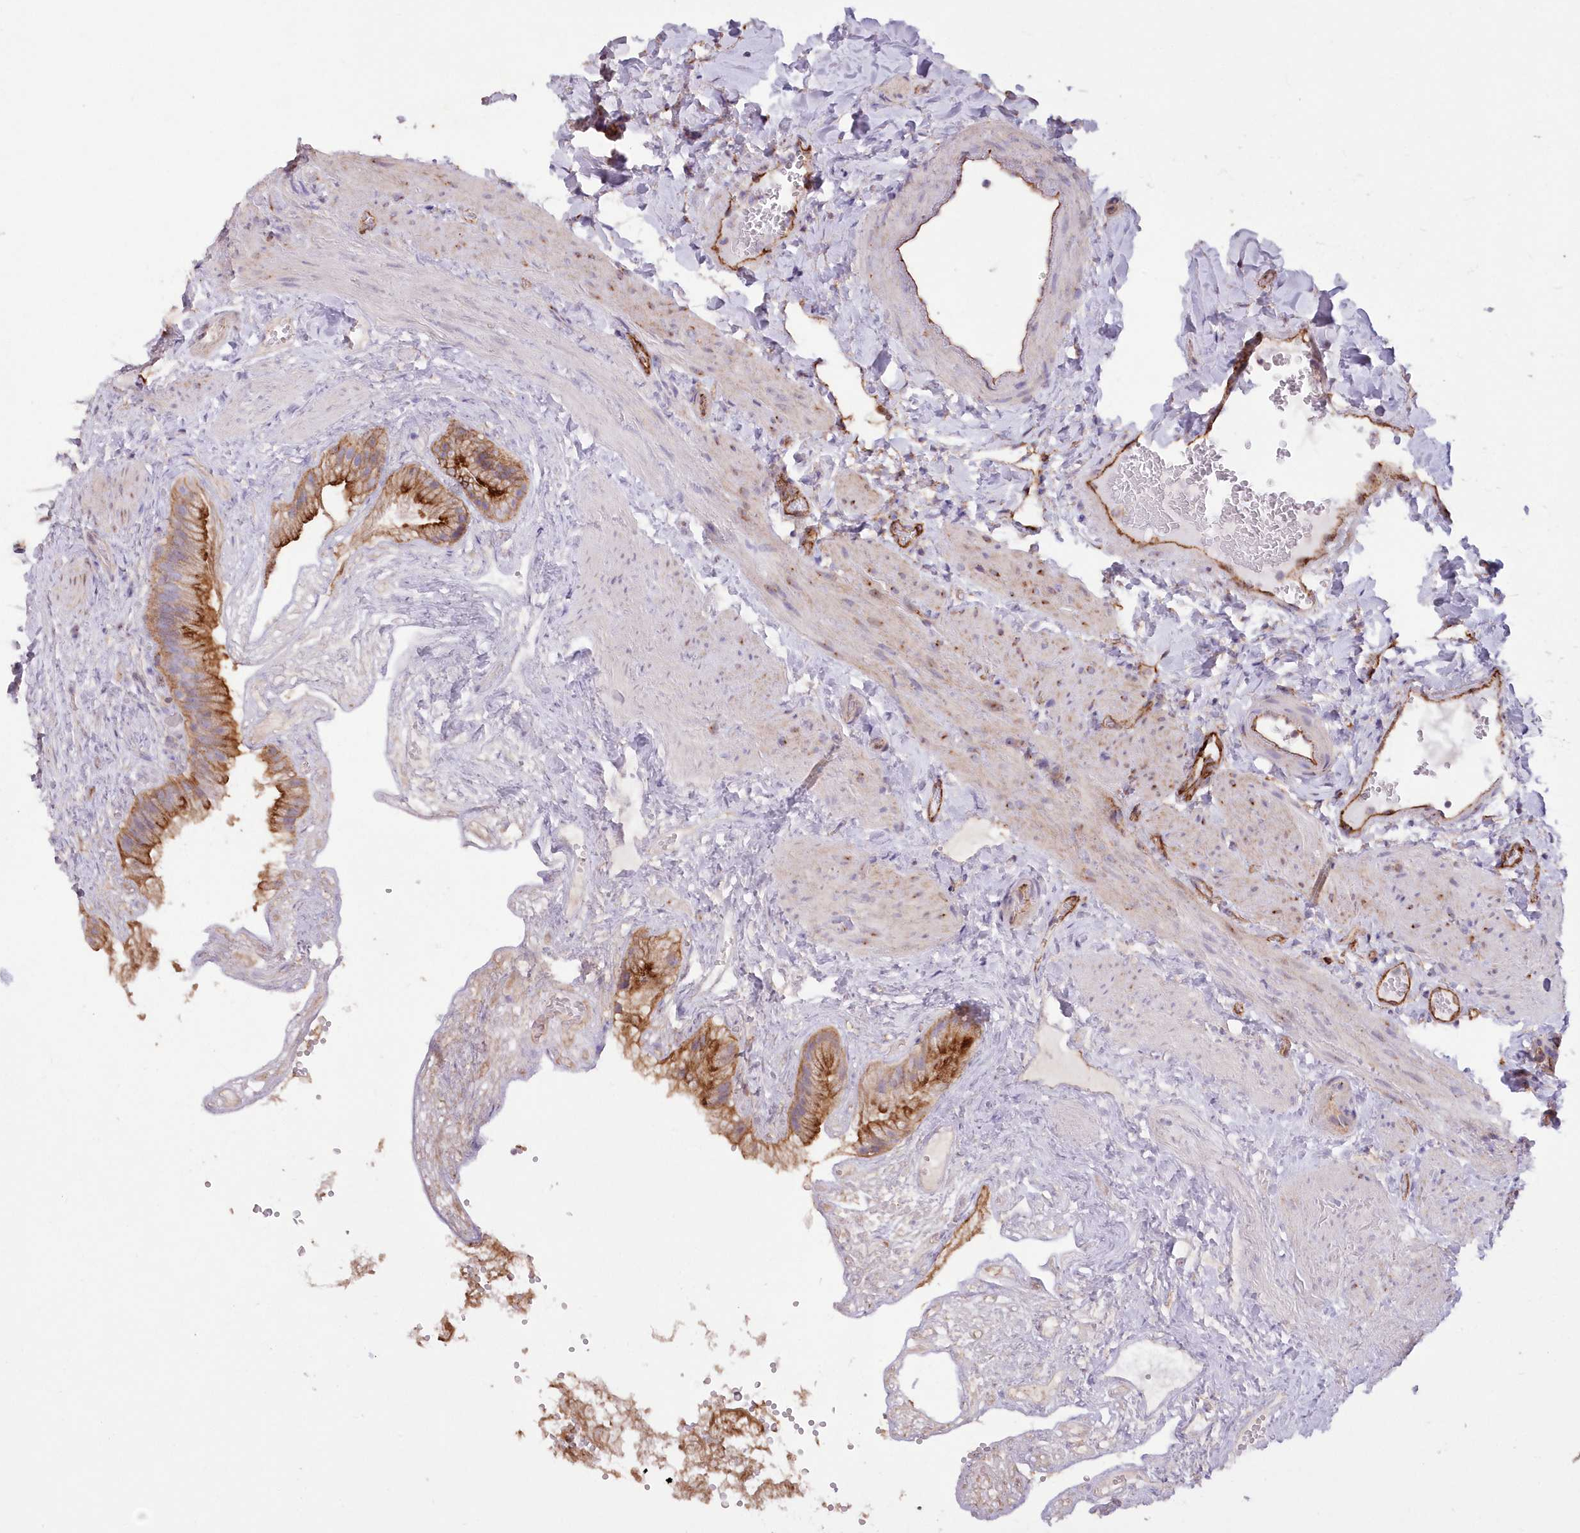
{"staining": {"intensity": "strong", "quantity": ">75%", "location": "cytoplasmic/membranous"}, "tissue": "gallbladder", "cell_type": "Glandular cells", "image_type": "normal", "snomed": [{"axis": "morphology", "description": "Normal tissue, NOS"}, {"axis": "topography", "description": "Gallbladder"}], "caption": "Brown immunohistochemical staining in normal gallbladder demonstrates strong cytoplasmic/membranous positivity in approximately >75% of glandular cells. (IHC, brightfield microscopy, high magnification).", "gene": "RAB11FIP5", "patient": {"sex": "female", "age": 30}}